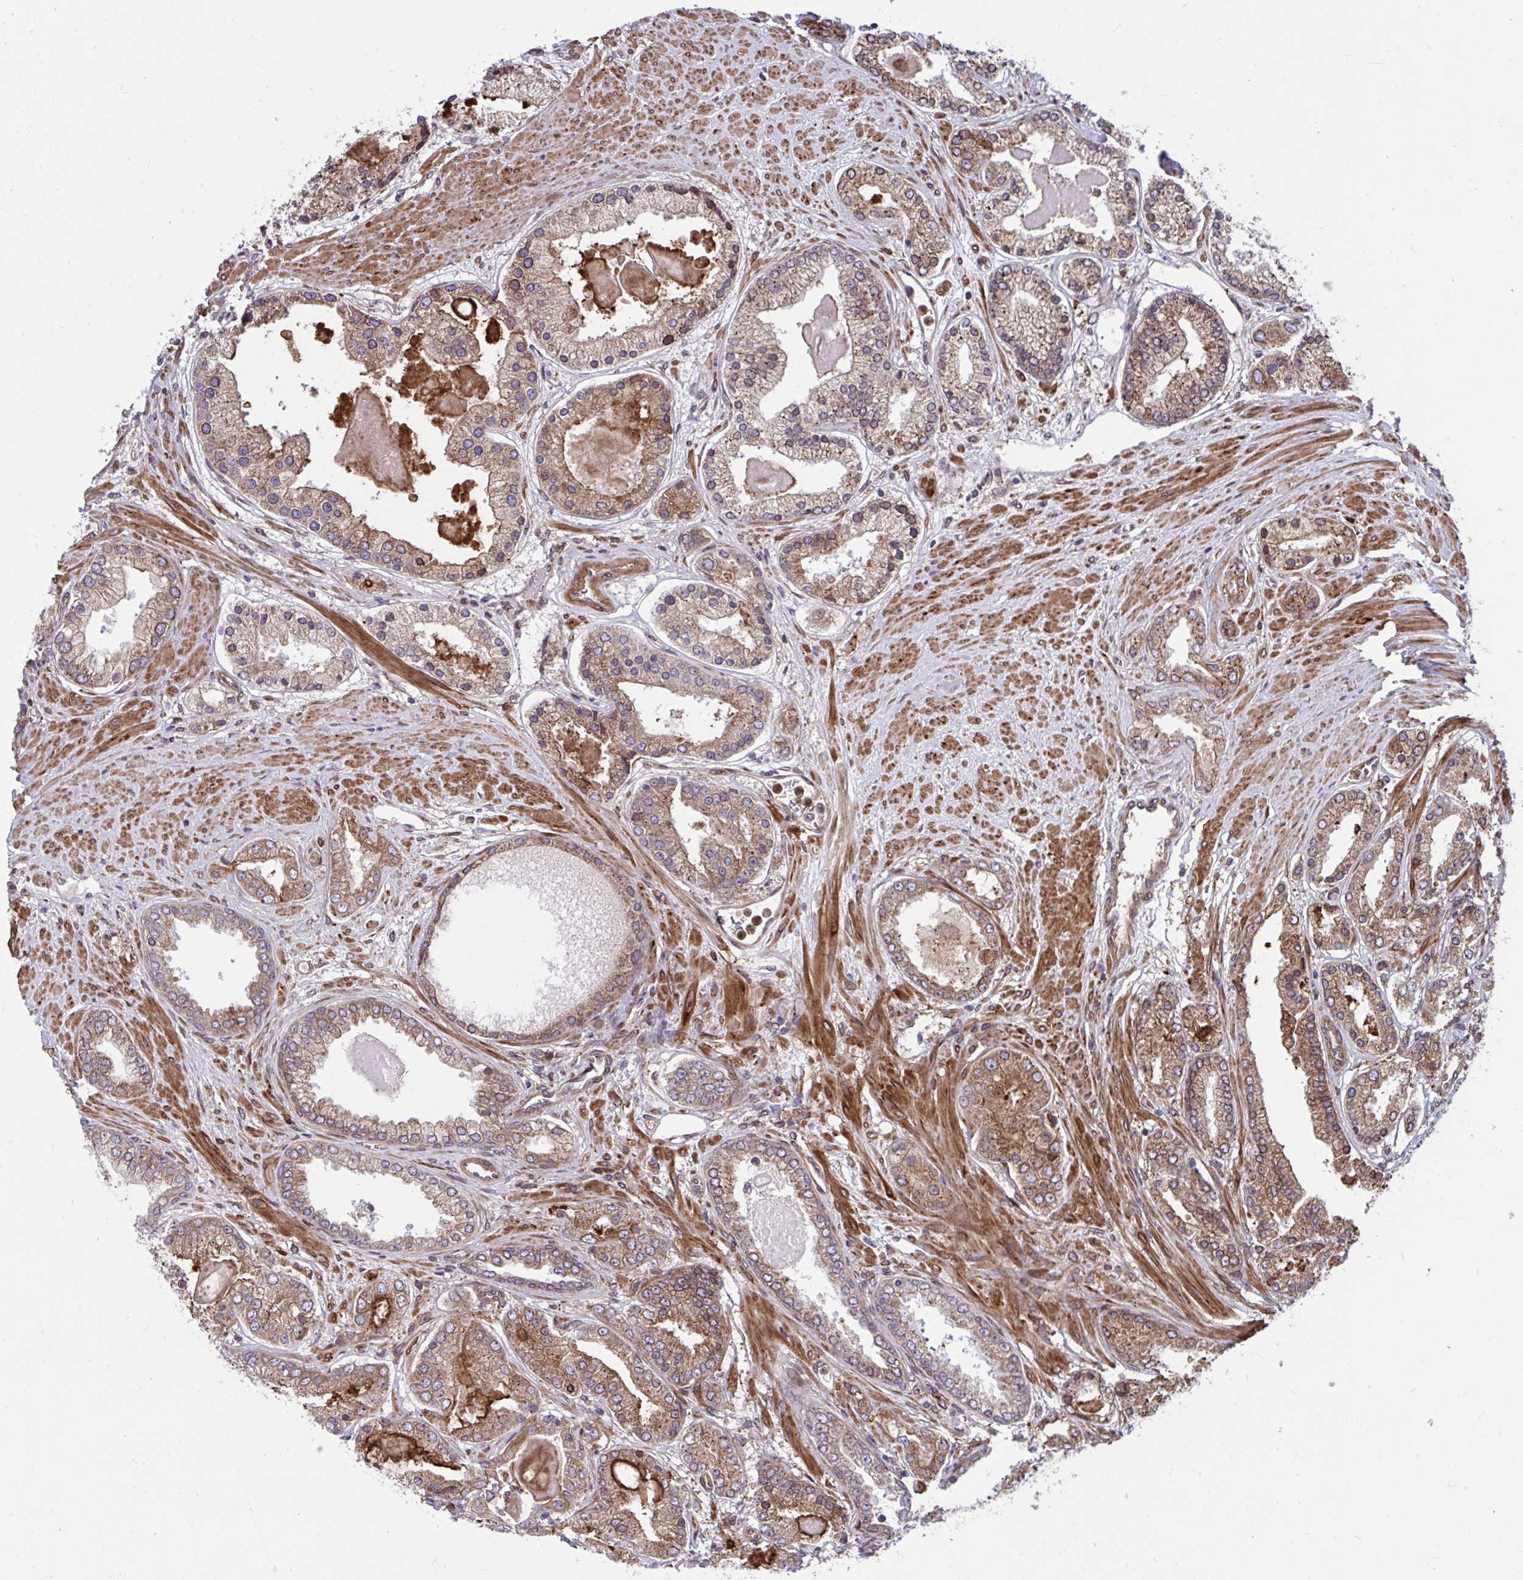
{"staining": {"intensity": "moderate", "quantity": "25%-75%", "location": "cytoplasmic/membranous"}, "tissue": "prostate cancer", "cell_type": "Tumor cells", "image_type": "cancer", "snomed": [{"axis": "morphology", "description": "Adenocarcinoma, High grade"}, {"axis": "topography", "description": "Prostate"}], "caption": "Immunohistochemical staining of human prostate adenocarcinoma (high-grade) demonstrates medium levels of moderate cytoplasmic/membranous protein positivity in approximately 25%-75% of tumor cells.", "gene": "STIM2", "patient": {"sex": "male", "age": 67}}